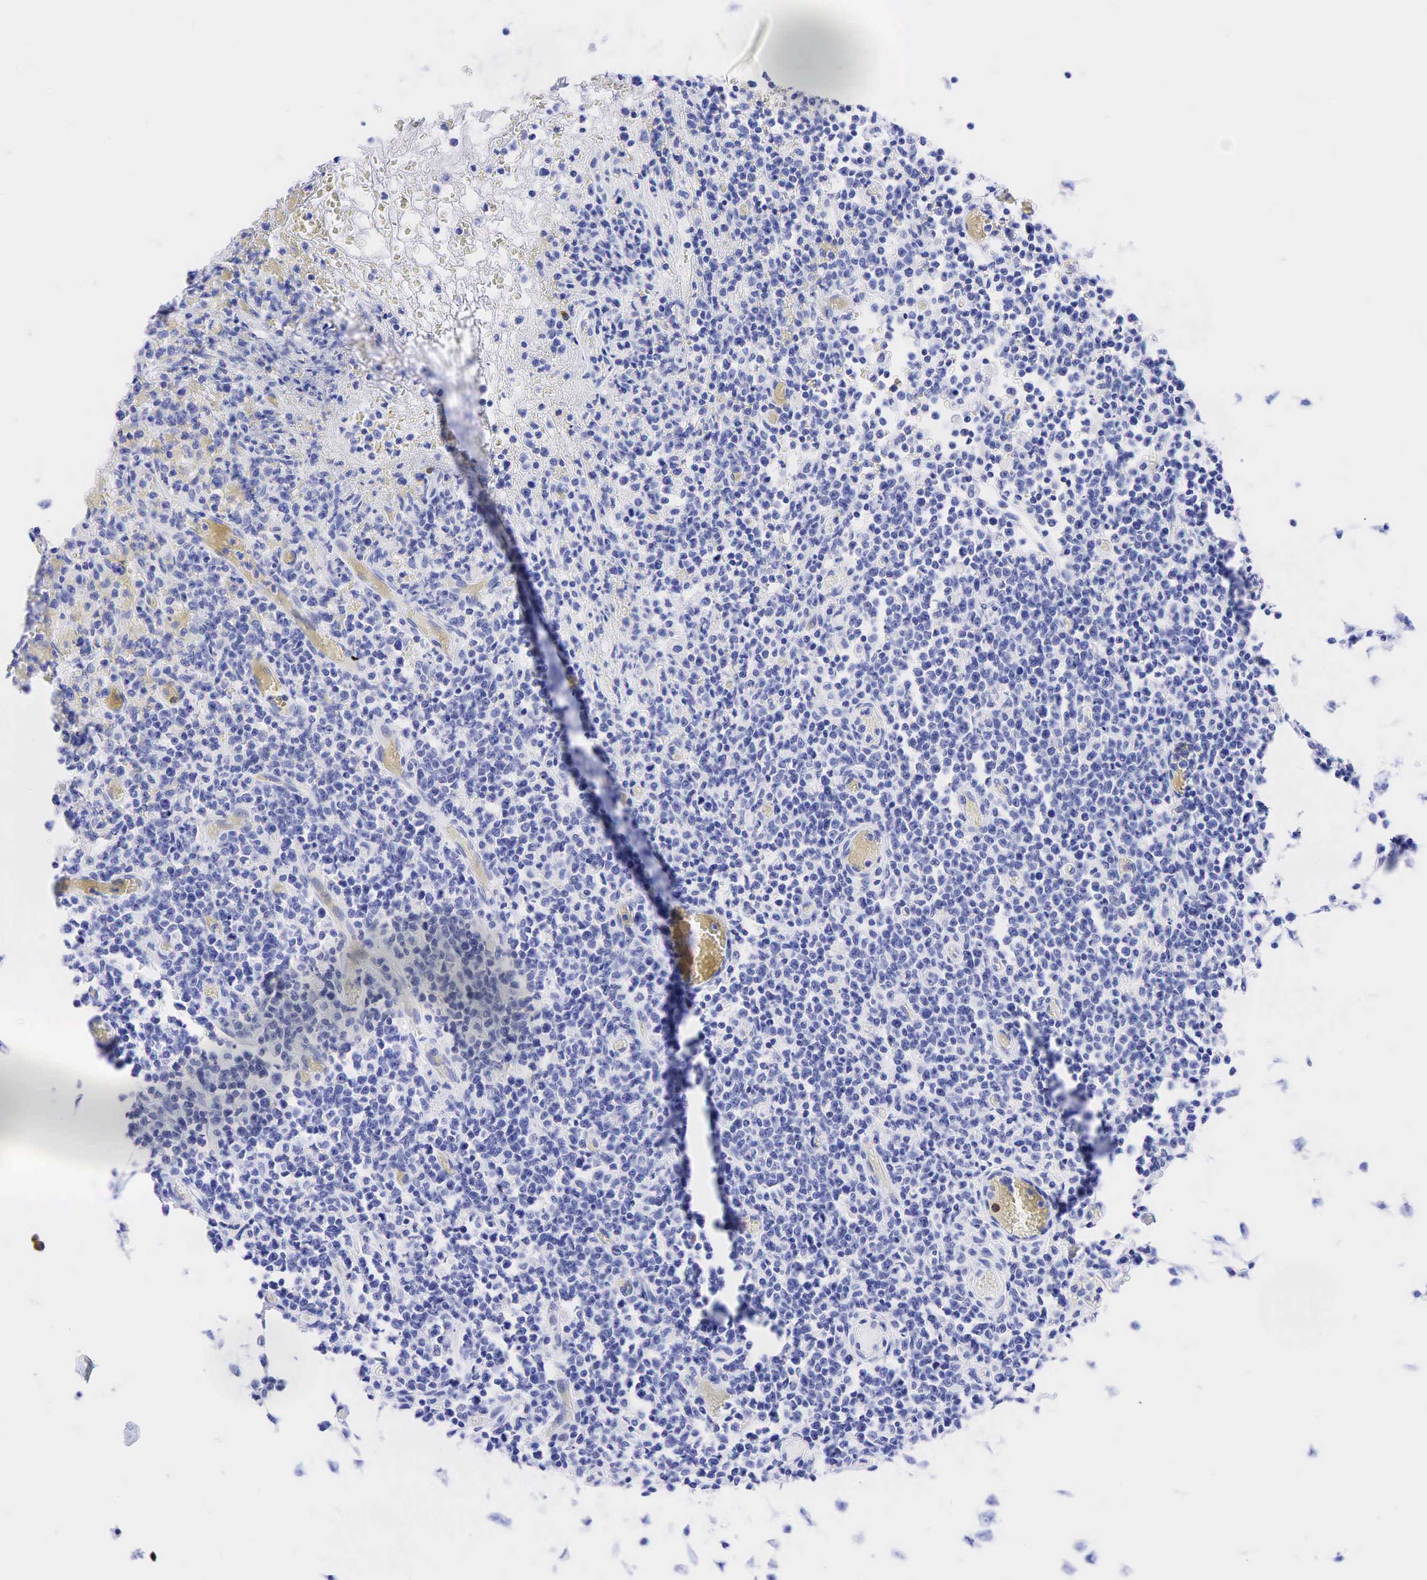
{"staining": {"intensity": "negative", "quantity": "none", "location": "none"}, "tissue": "lymphoma", "cell_type": "Tumor cells", "image_type": "cancer", "snomed": [{"axis": "morphology", "description": "Malignant lymphoma, non-Hodgkin's type, High grade"}, {"axis": "topography", "description": "Colon"}], "caption": "High-grade malignant lymphoma, non-Hodgkin's type was stained to show a protein in brown. There is no significant expression in tumor cells.", "gene": "CEACAM5", "patient": {"sex": "male", "age": 82}}